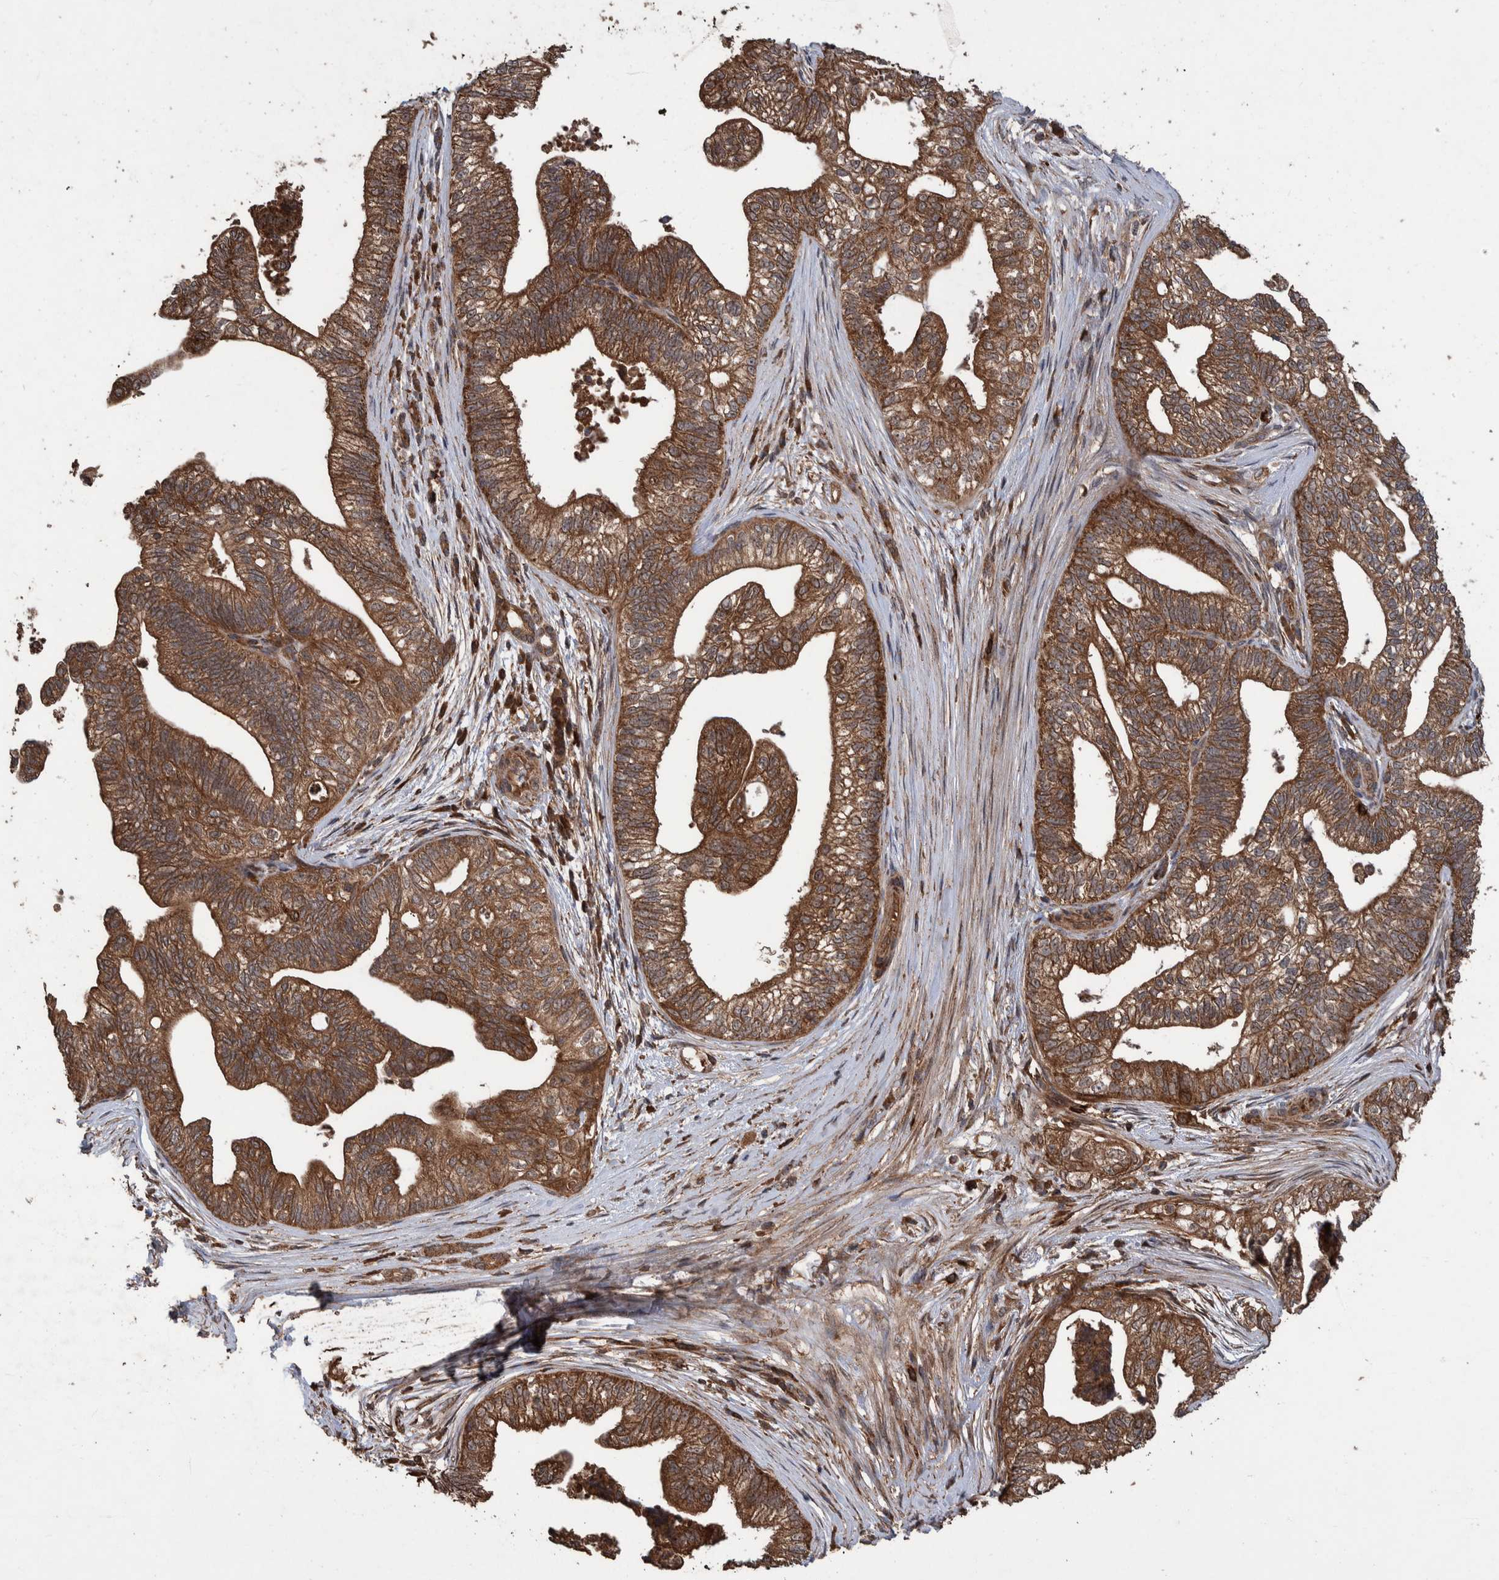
{"staining": {"intensity": "strong", "quantity": ">75%", "location": "cytoplasmic/membranous"}, "tissue": "pancreatic cancer", "cell_type": "Tumor cells", "image_type": "cancer", "snomed": [{"axis": "morphology", "description": "Adenocarcinoma, NOS"}, {"axis": "topography", "description": "Pancreas"}], "caption": "Strong cytoplasmic/membranous staining is appreciated in about >75% of tumor cells in pancreatic adenocarcinoma.", "gene": "TRIM16", "patient": {"sex": "male", "age": 72}}